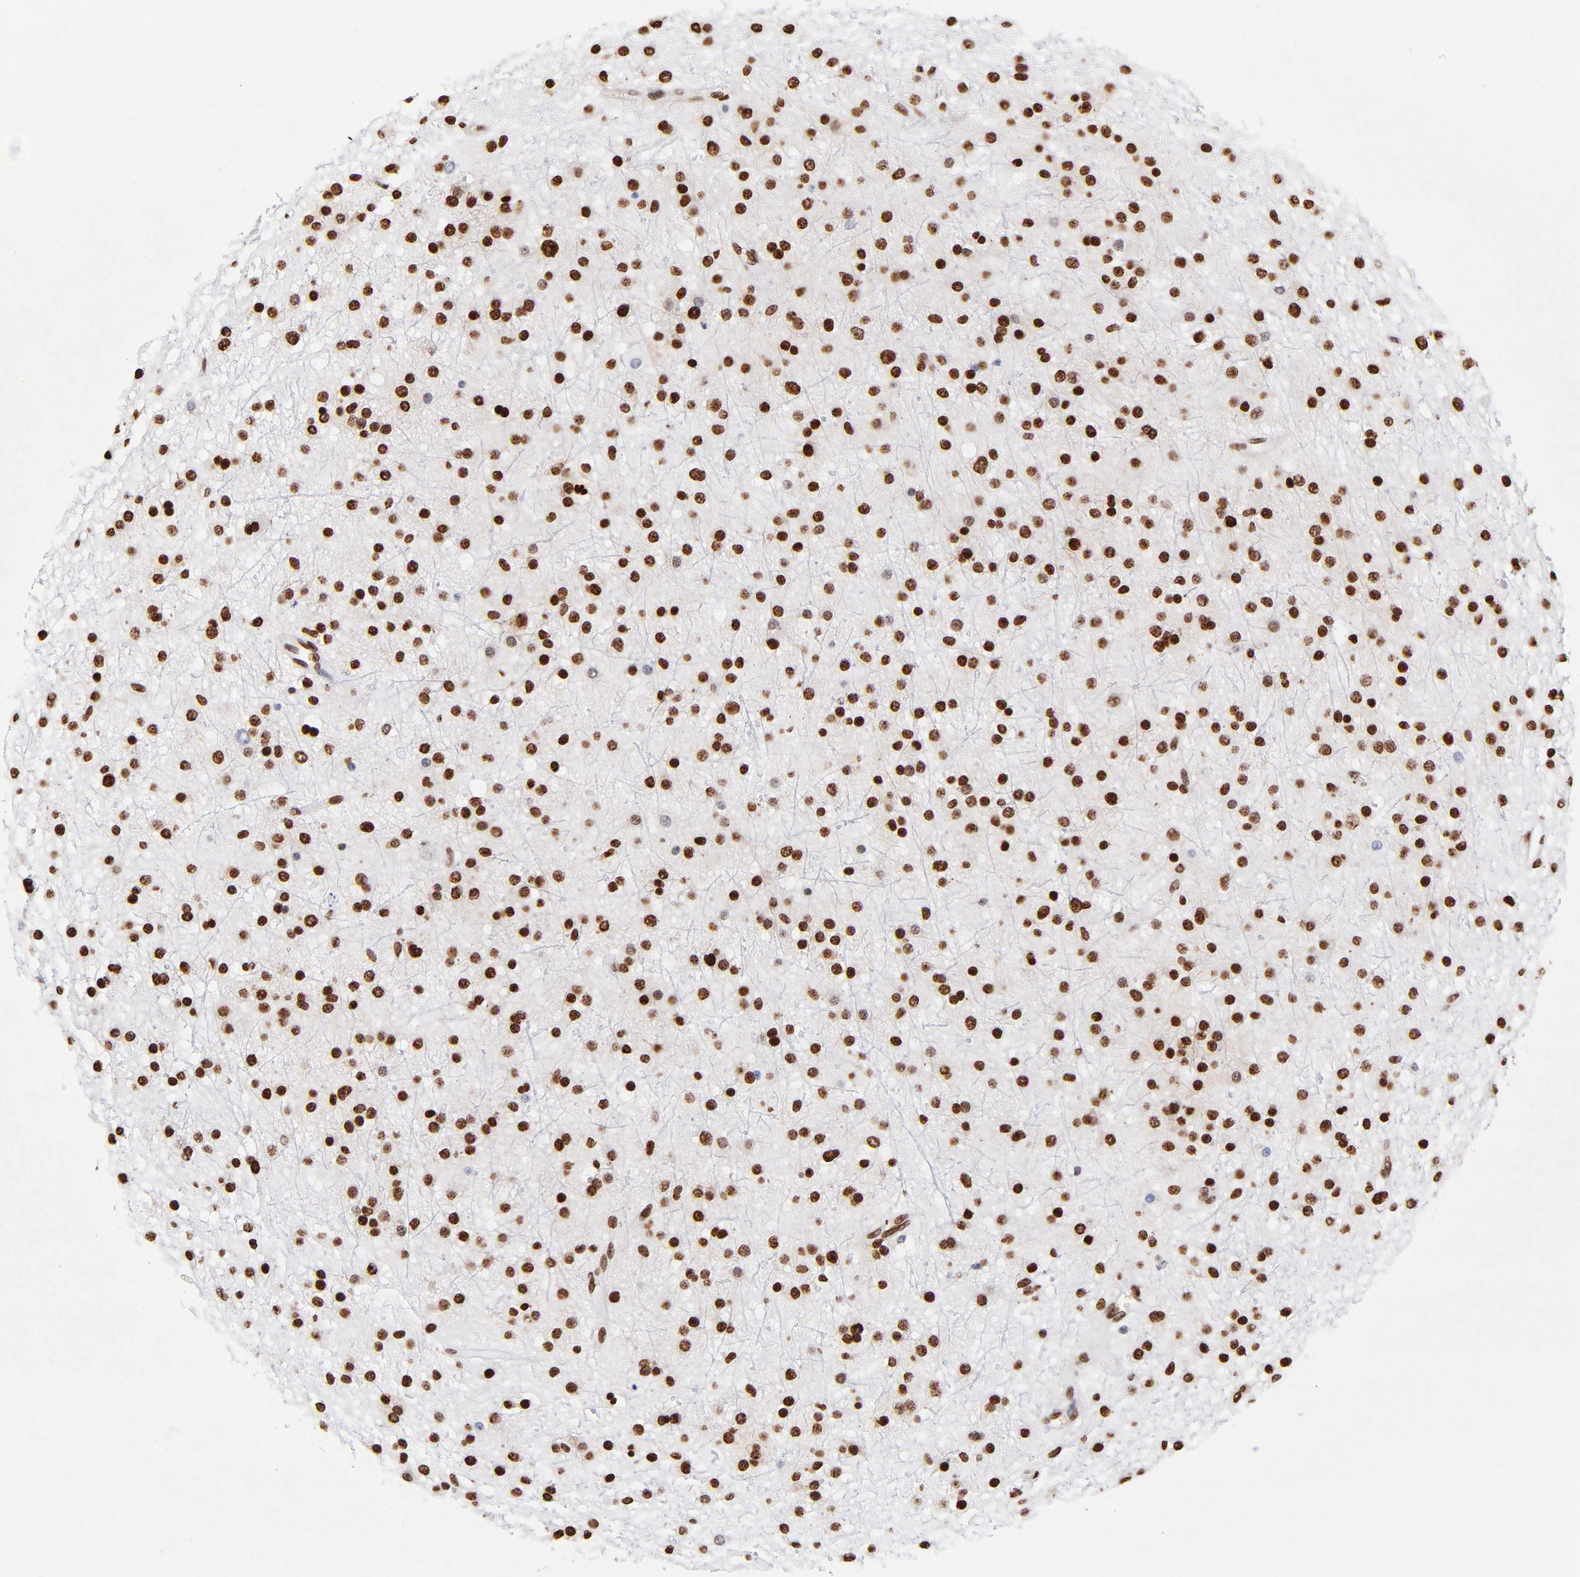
{"staining": {"intensity": "strong", "quantity": ">75%", "location": "nuclear"}, "tissue": "glioma", "cell_type": "Tumor cells", "image_type": "cancer", "snomed": [{"axis": "morphology", "description": "Glioma, malignant, Low grade"}, {"axis": "topography", "description": "Brain"}], "caption": "A brown stain shows strong nuclear positivity of a protein in human glioma tumor cells.", "gene": "FBH1", "patient": {"sex": "female", "age": 36}}